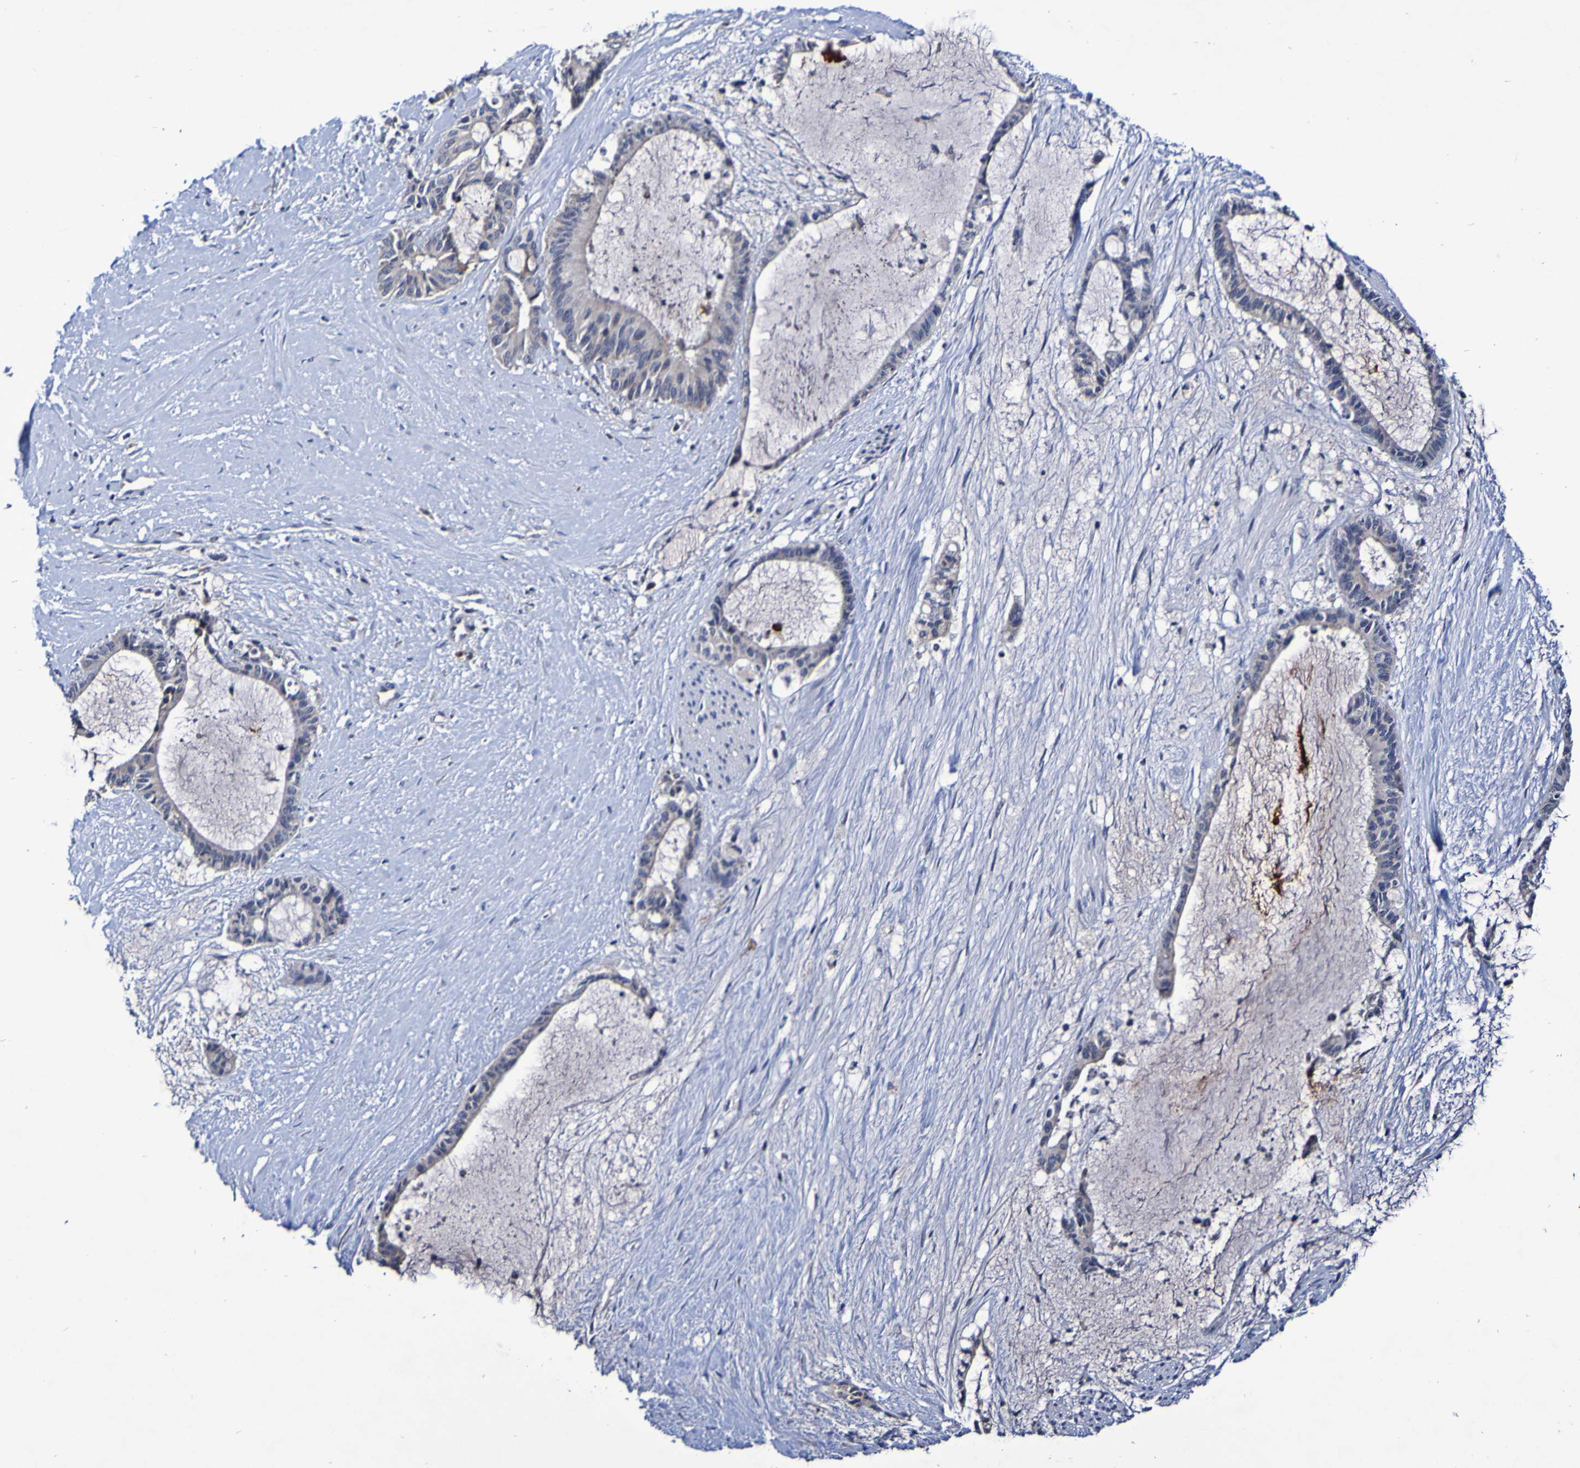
{"staining": {"intensity": "negative", "quantity": "none", "location": "none"}, "tissue": "liver cancer", "cell_type": "Tumor cells", "image_type": "cancer", "snomed": [{"axis": "morphology", "description": "Cholangiocarcinoma"}, {"axis": "topography", "description": "Liver"}], "caption": "Photomicrograph shows no protein staining in tumor cells of liver cancer (cholangiocarcinoma) tissue. (Stains: DAB (3,3'-diaminobenzidine) IHC with hematoxylin counter stain, Microscopy: brightfield microscopy at high magnification).", "gene": "PTP4A2", "patient": {"sex": "female", "age": 73}}